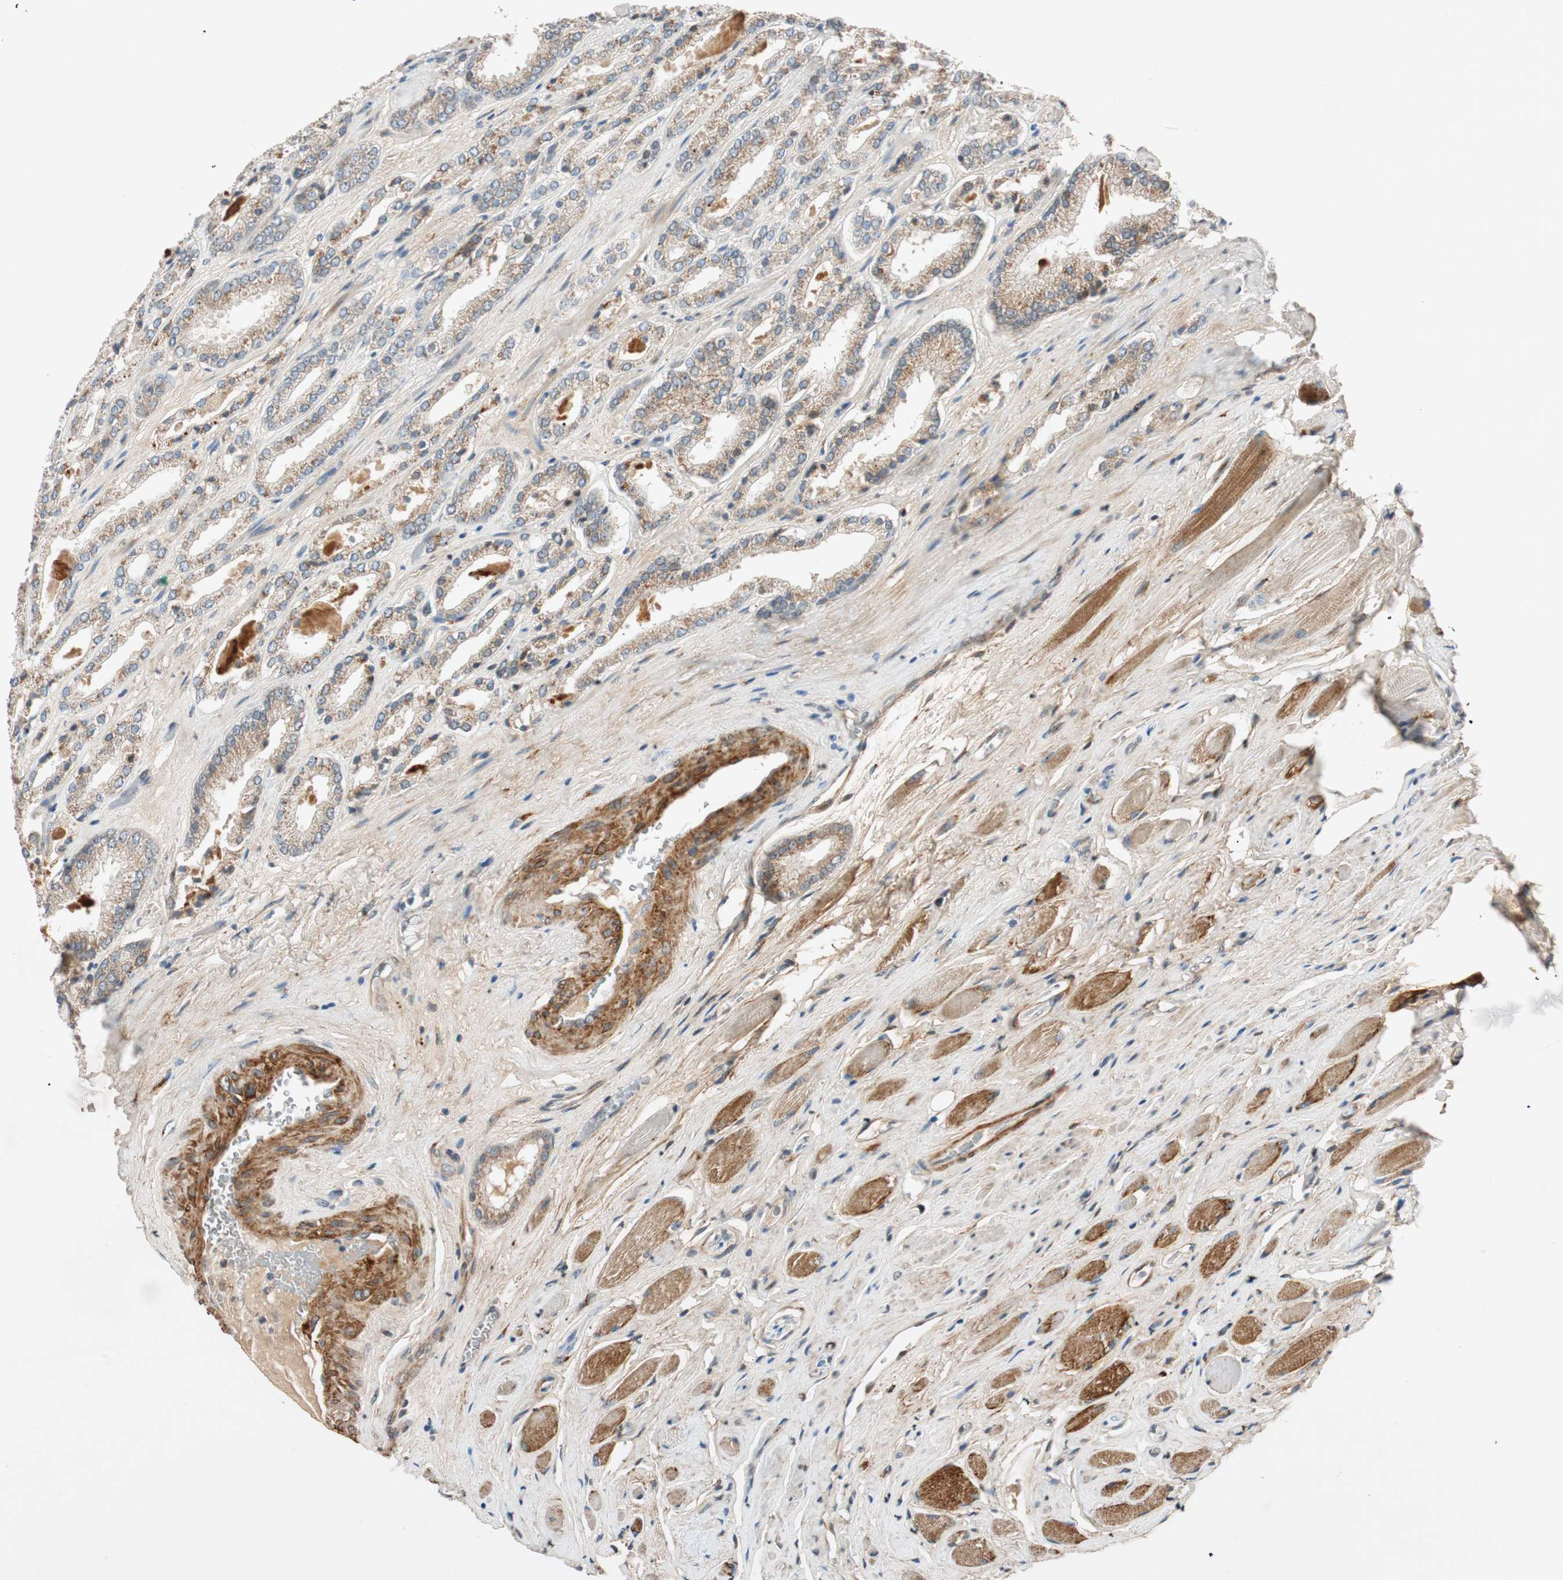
{"staining": {"intensity": "weak", "quantity": ">75%", "location": "cytoplasmic/membranous"}, "tissue": "prostate cancer", "cell_type": "Tumor cells", "image_type": "cancer", "snomed": [{"axis": "morphology", "description": "Adenocarcinoma, Low grade"}, {"axis": "topography", "description": "Prostate"}], "caption": "Brown immunohistochemical staining in prostate cancer (adenocarcinoma (low-grade)) displays weak cytoplasmic/membranous staining in about >75% of tumor cells.", "gene": "EPHA6", "patient": {"sex": "male", "age": 59}}